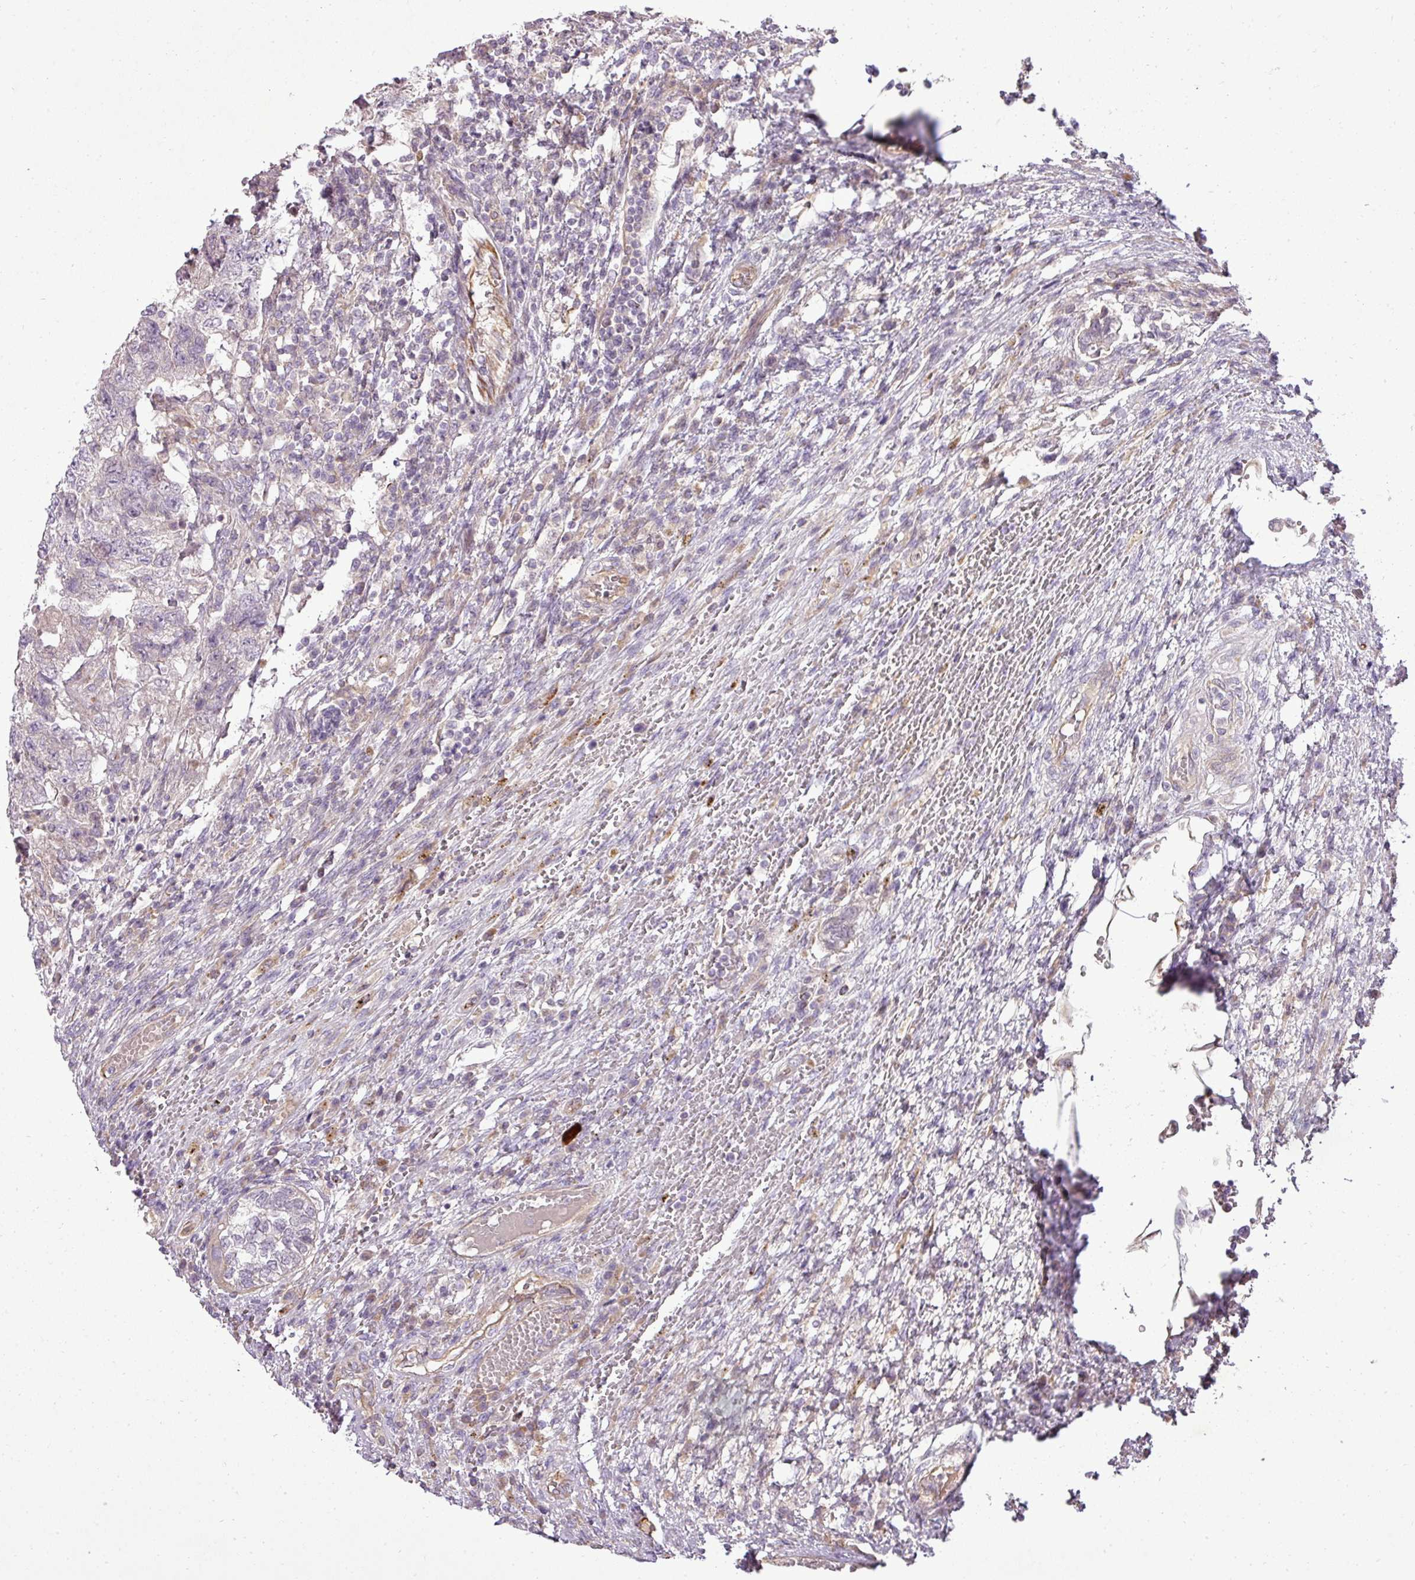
{"staining": {"intensity": "negative", "quantity": "none", "location": "none"}, "tissue": "testis cancer", "cell_type": "Tumor cells", "image_type": "cancer", "snomed": [{"axis": "morphology", "description": "Carcinoma, Embryonal, NOS"}, {"axis": "topography", "description": "Testis"}], "caption": "This histopathology image is of testis embryonal carcinoma stained with immunohistochemistry to label a protein in brown with the nuclei are counter-stained blue. There is no positivity in tumor cells.", "gene": "PDRG1", "patient": {"sex": "male", "age": 26}}